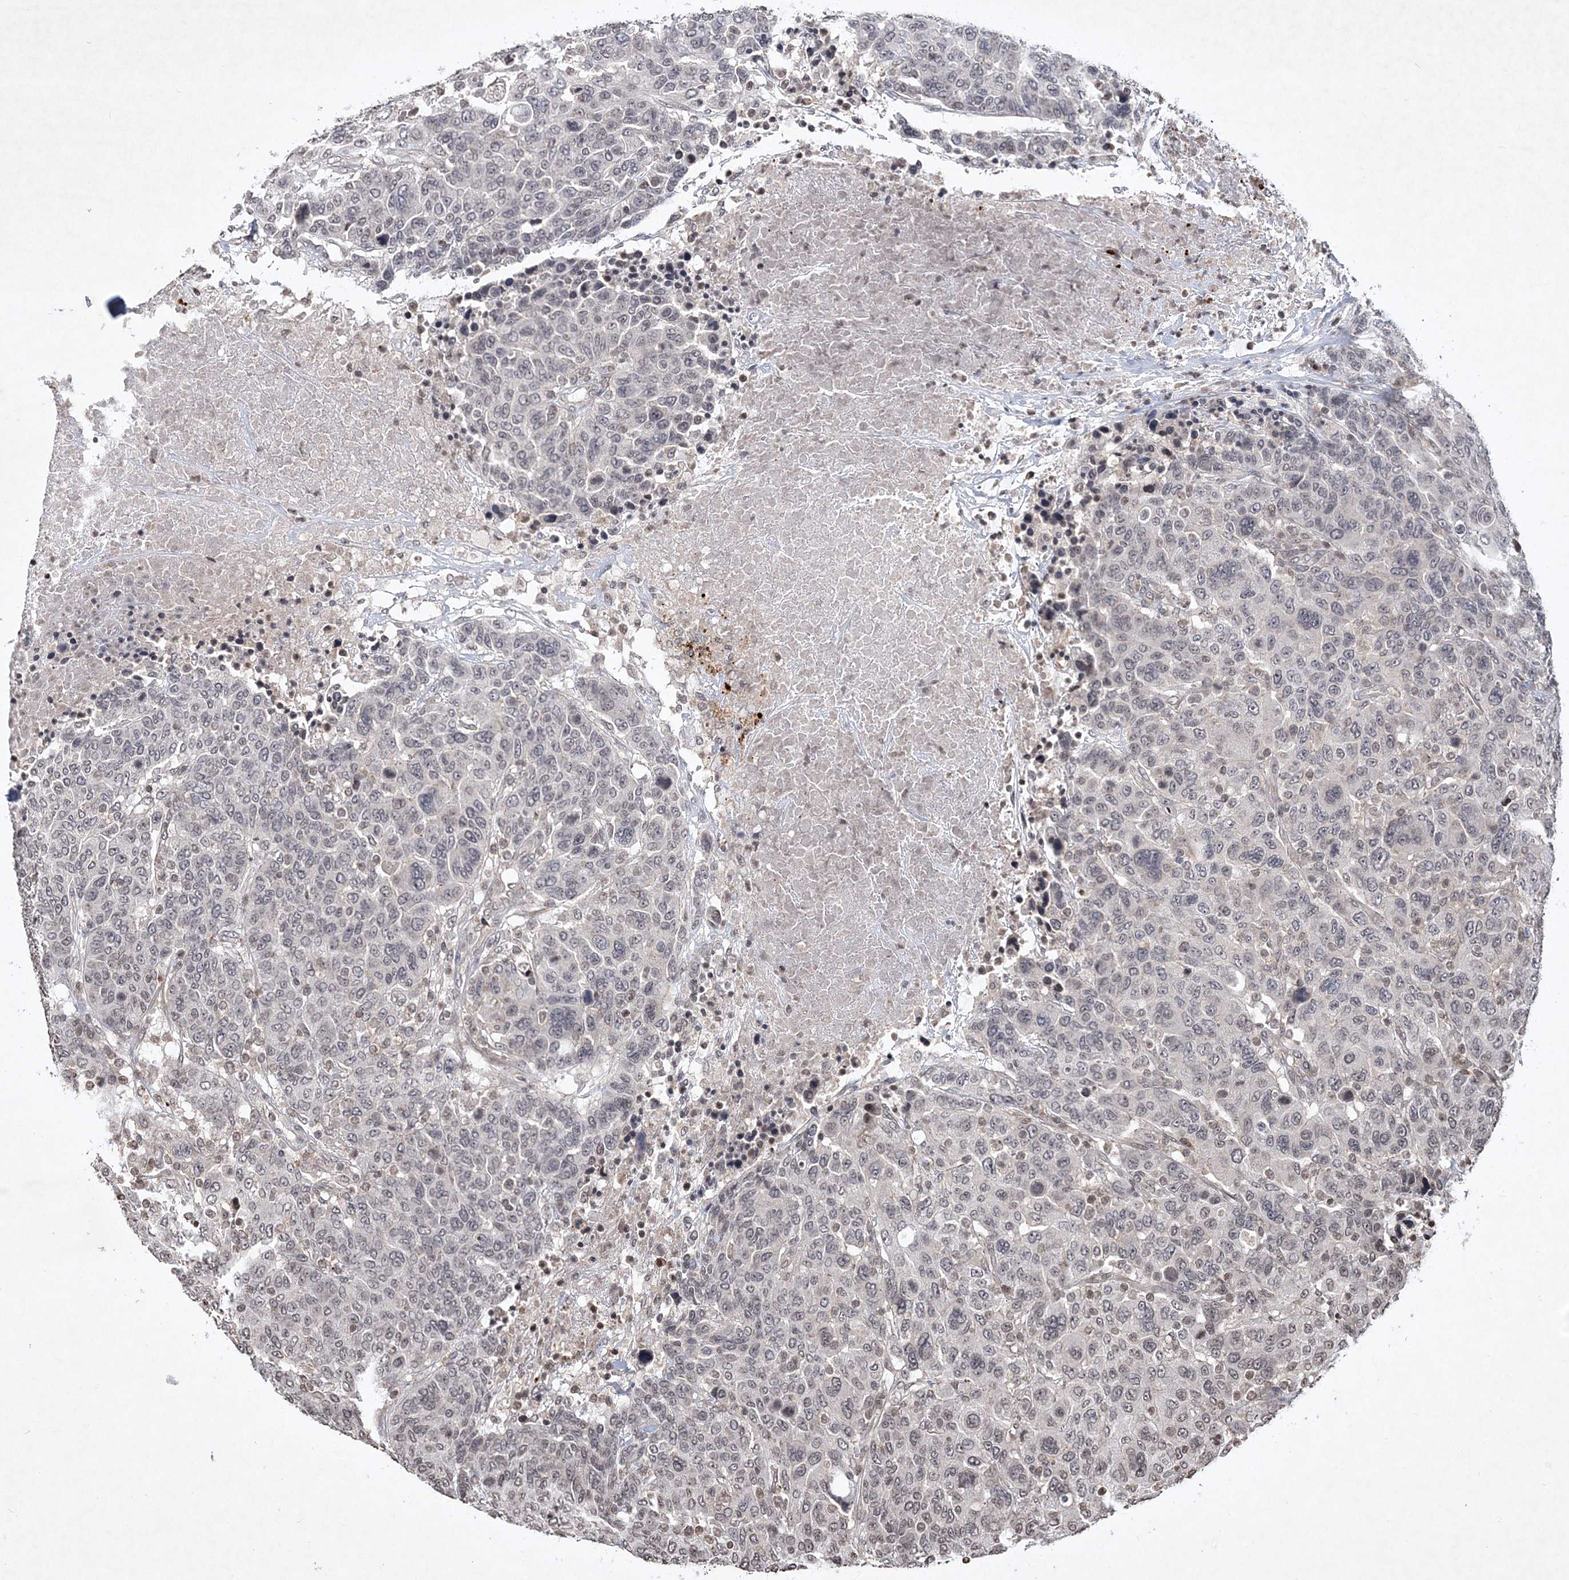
{"staining": {"intensity": "weak", "quantity": "25%-75%", "location": "nuclear"}, "tissue": "breast cancer", "cell_type": "Tumor cells", "image_type": "cancer", "snomed": [{"axis": "morphology", "description": "Duct carcinoma"}, {"axis": "topography", "description": "Breast"}], "caption": "Immunohistochemistry (IHC) staining of breast cancer (invasive ductal carcinoma), which shows low levels of weak nuclear positivity in about 25%-75% of tumor cells indicating weak nuclear protein staining. The staining was performed using DAB (brown) for protein detection and nuclei were counterstained in hematoxylin (blue).", "gene": "SOWAHB", "patient": {"sex": "female", "age": 37}}